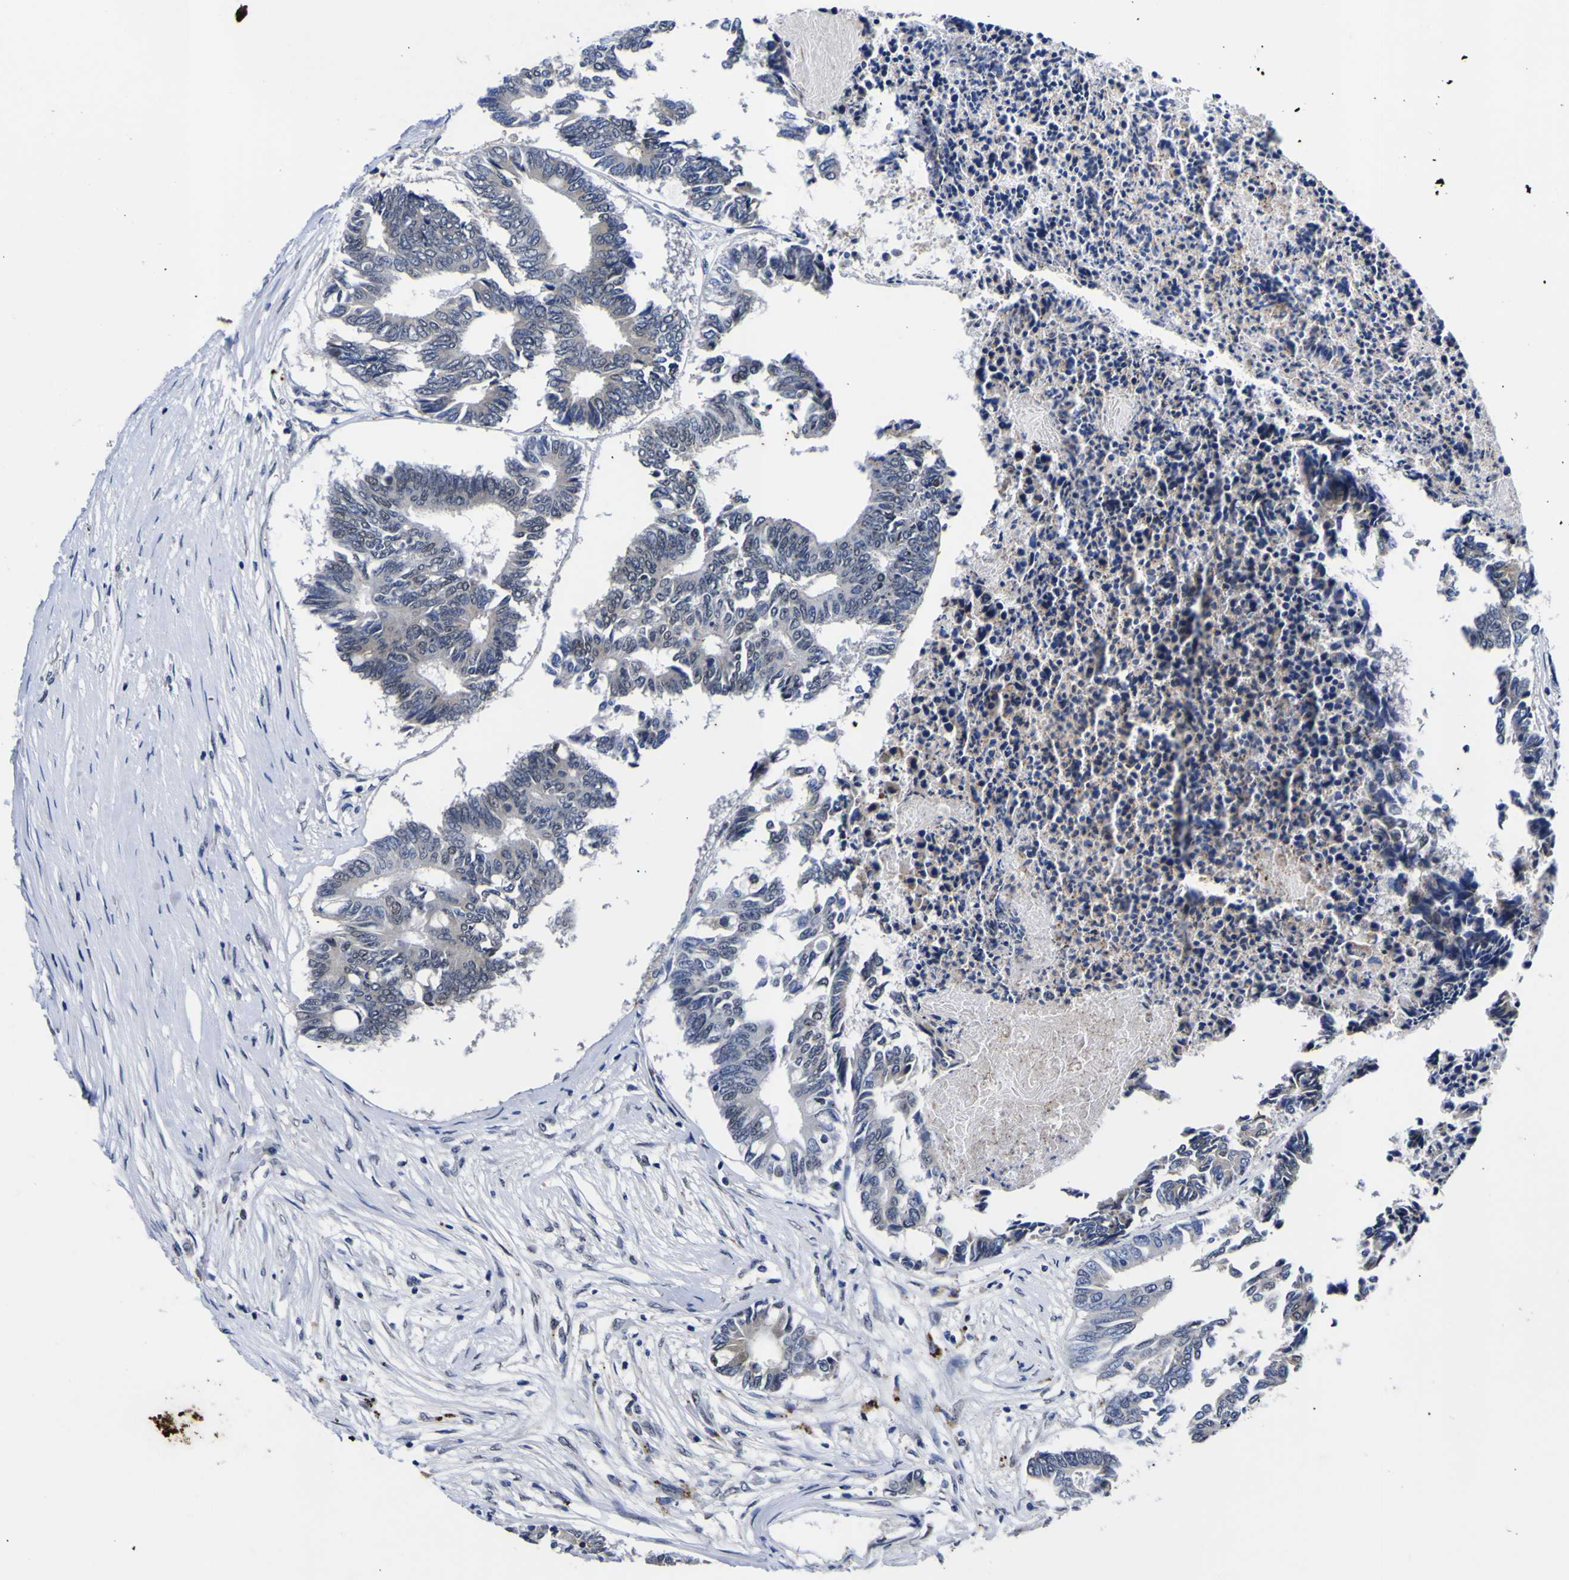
{"staining": {"intensity": "negative", "quantity": "none", "location": "none"}, "tissue": "colorectal cancer", "cell_type": "Tumor cells", "image_type": "cancer", "snomed": [{"axis": "morphology", "description": "Adenocarcinoma, NOS"}, {"axis": "topography", "description": "Rectum"}], "caption": "This is an immunohistochemistry image of human adenocarcinoma (colorectal). There is no positivity in tumor cells.", "gene": "IGFLR1", "patient": {"sex": "male", "age": 63}}